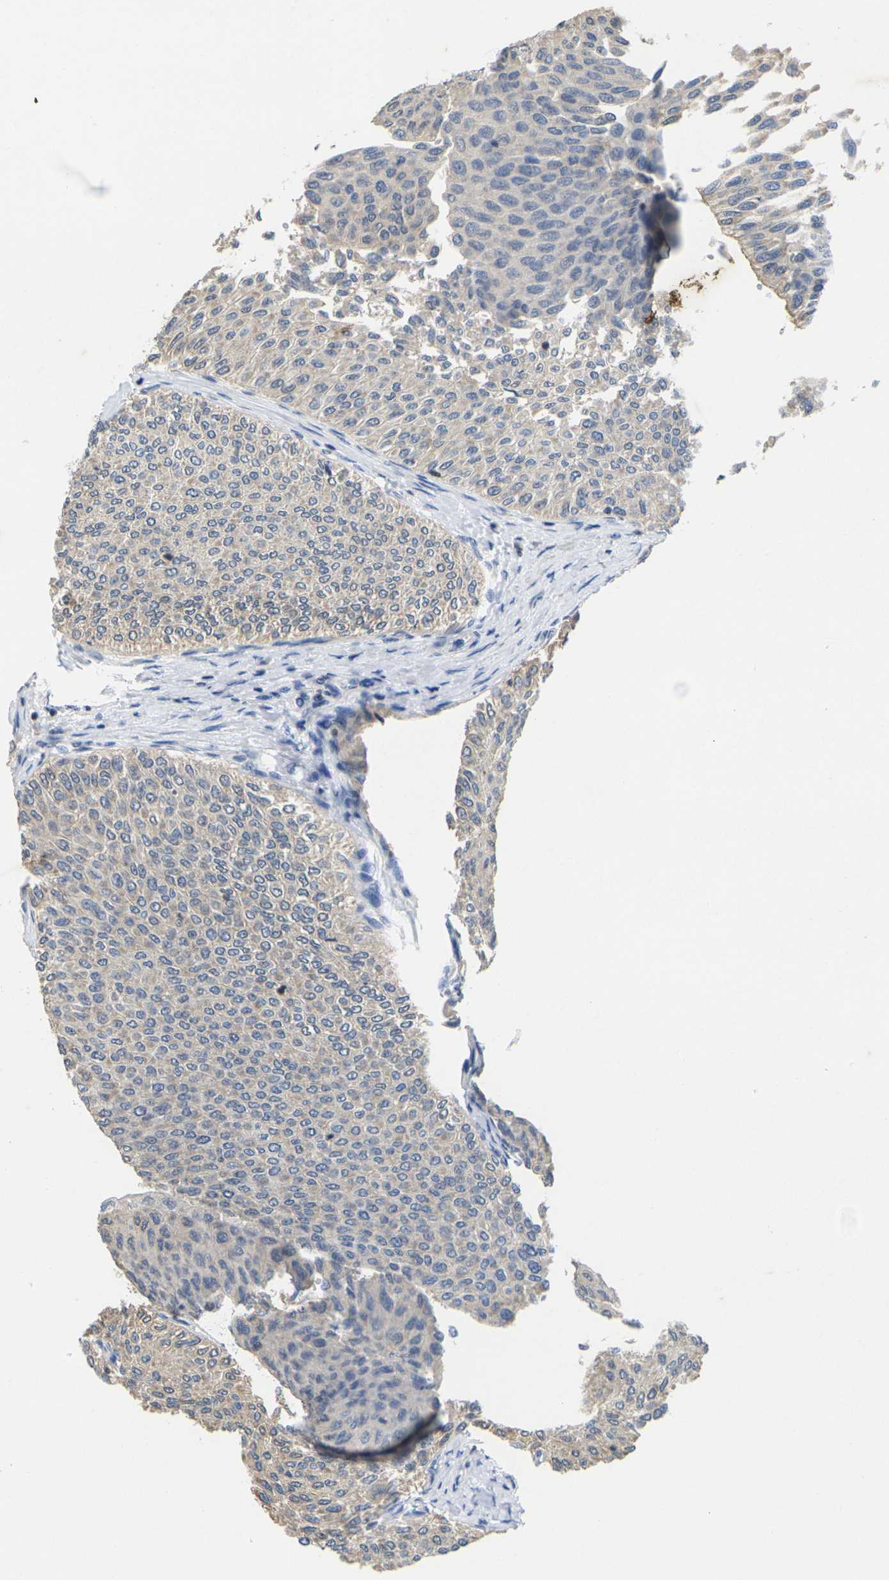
{"staining": {"intensity": "negative", "quantity": "none", "location": "none"}, "tissue": "urothelial cancer", "cell_type": "Tumor cells", "image_type": "cancer", "snomed": [{"axis": "morphology", "description": "Urothelial carcinoma, Low grade"}, {"axis": "topography", "description": "Urinary bladder"}], "caption": "This is an IHC photomicrograph of human urothelial cancer. There is no staining in tumor cells.", "gene": "IKZF1", "patient": {"sex": "male", "age": 78}}